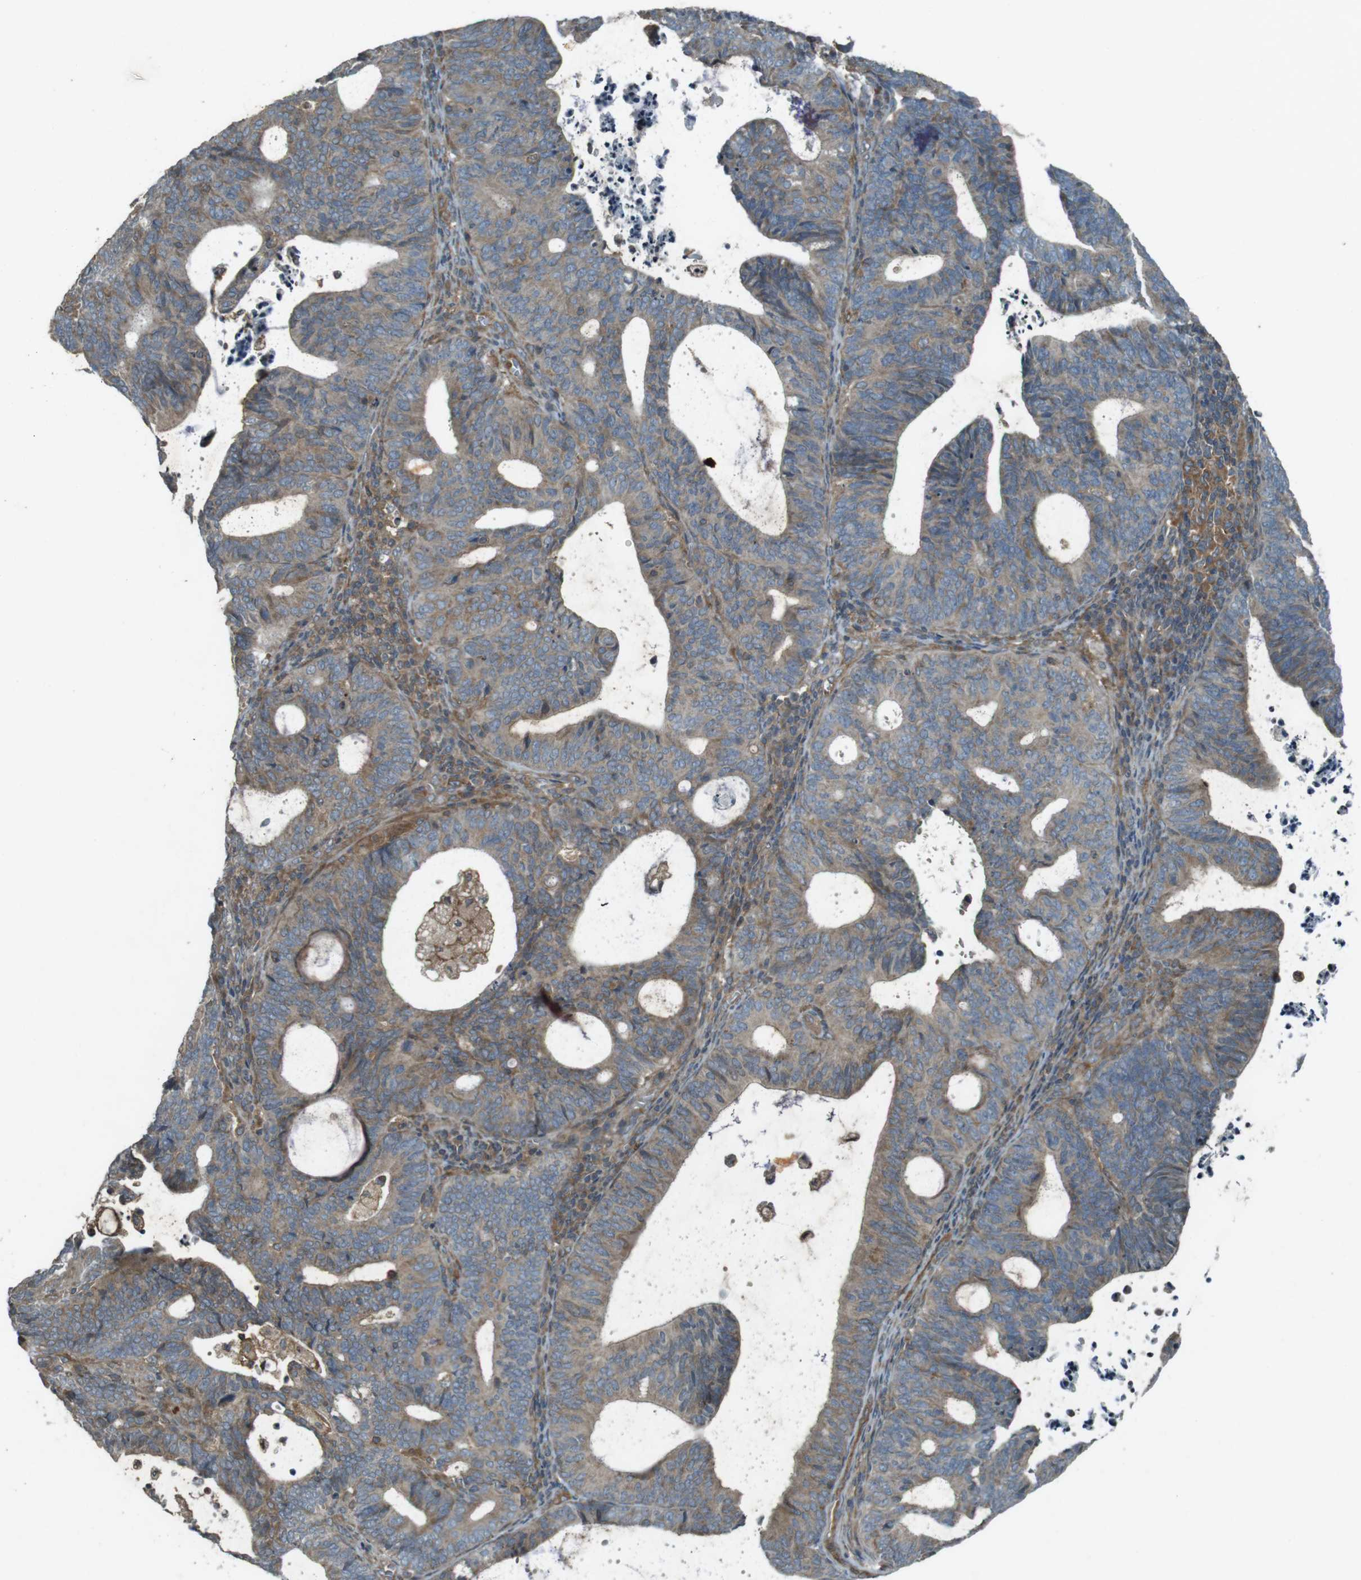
{"staining": {"intensity": "weak", "quantity": ">75%", "location": "cytoplasmic/membranous"}, "tissue": "endometrial cancer", "cell_type": "Tumor cells", "image_type": "cancer", "snomed": [{"axis": "morphology", "description": "Adenocarcinoma, NOS"}, {"axis": "topography", "description": "Uterus"}], "caption": "Endometrial cancer stained for a protein demonstrates weak cytoplasmic/membranous positivity in tumor cells. The protein of interest is shown in brown color, while the nuclei are stained blue.", "gene": "ZYX", "patient": {"sex": "female", "age": 83}}